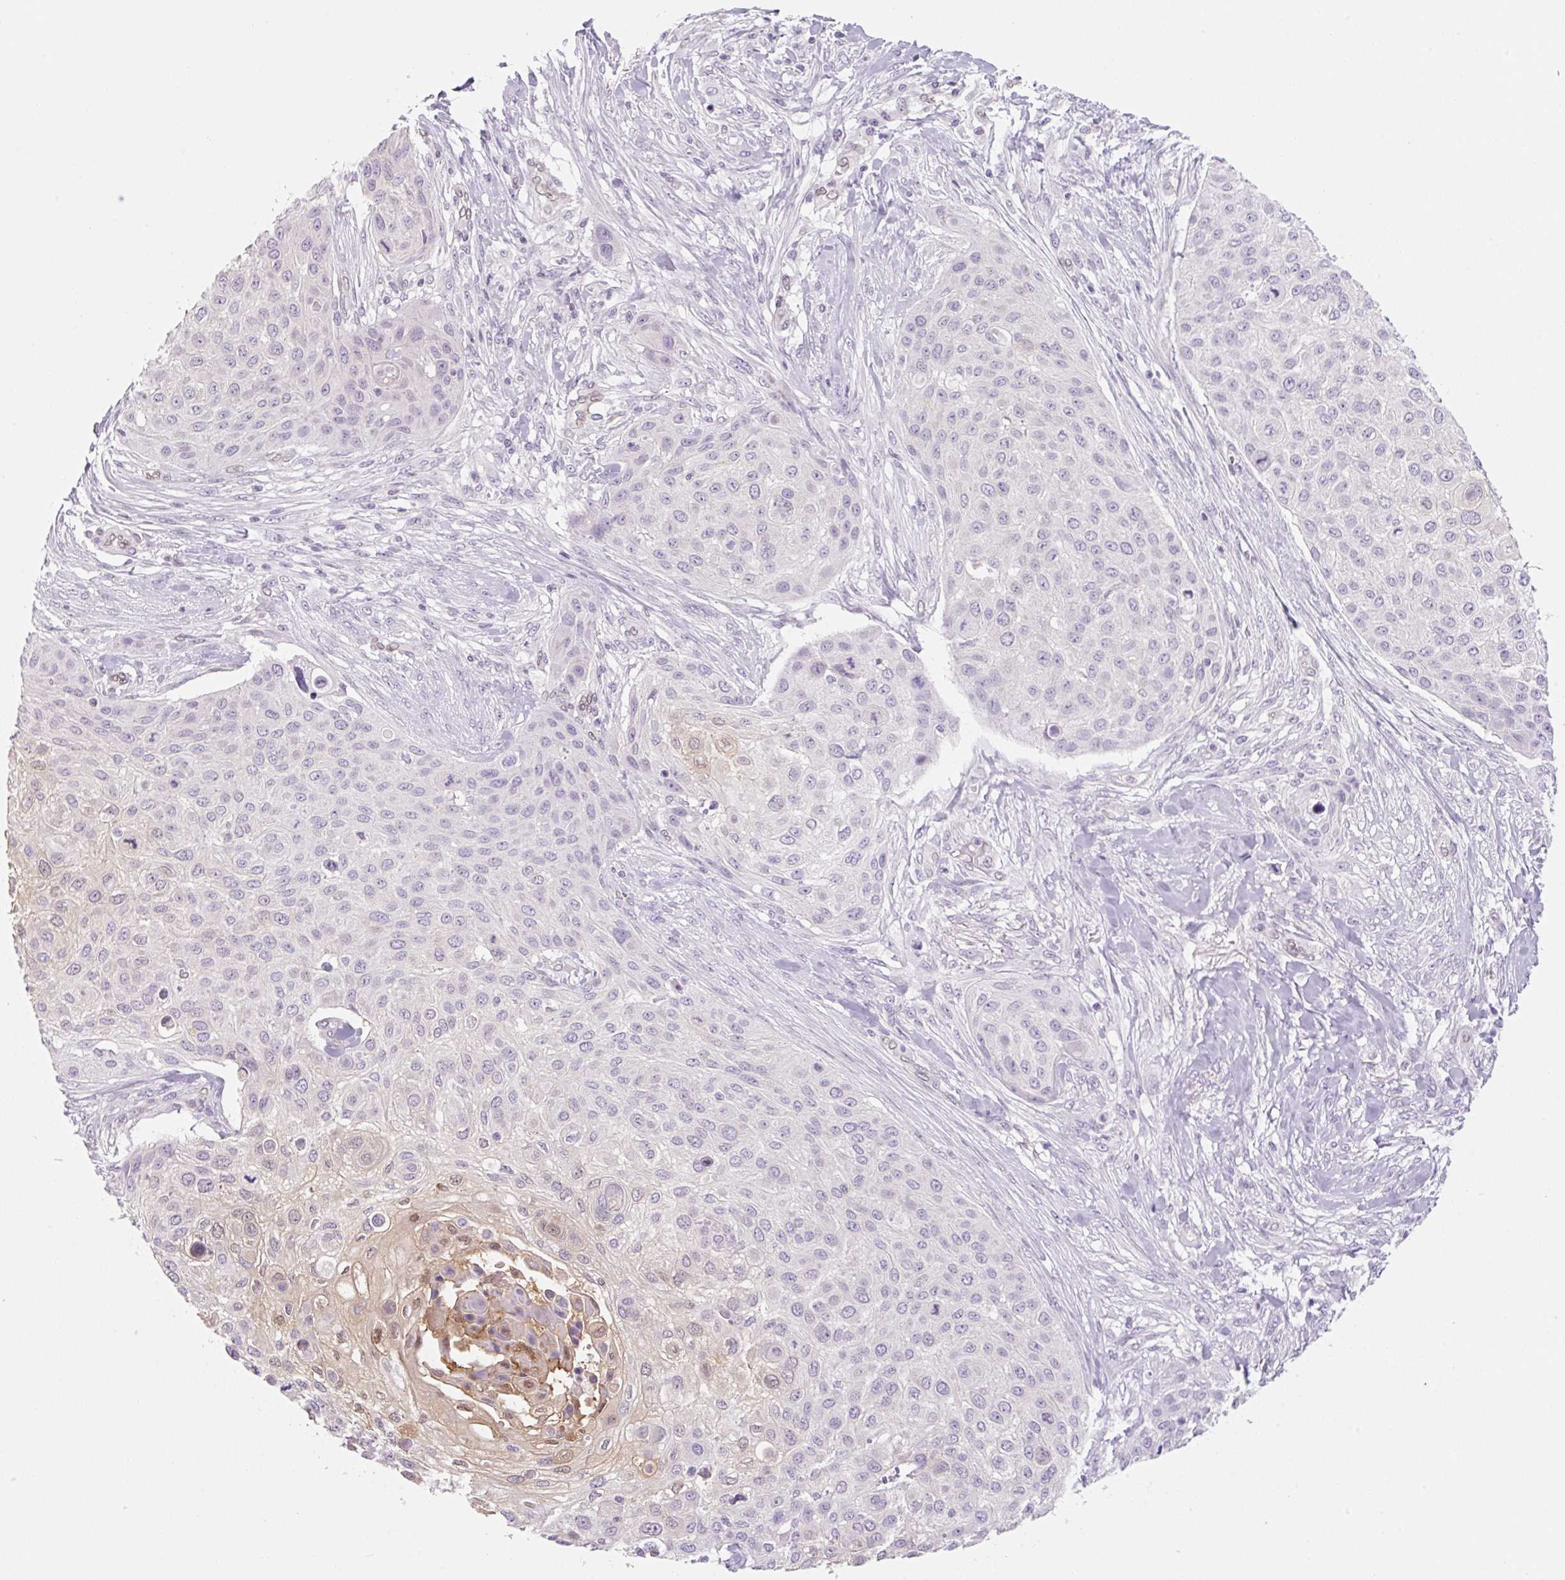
{"staining": {"intensity": "negative", "quantity": "none", "location": "none"}, "tissue": "skin cancer", "cell_type": "Tumor cells", "image_type": "cancer", "snomed": [{"axis": "morphology", "description": "Squamous cell carcinoma, NOS"}, {"axis": "topography", "description": "Skin"}], "caption": "Protein analysis of skin cancer (squamous cell carcinoma) reveals no significant expression in tumor cells.", "gene": "SYNE3", "patient": {"sex": "female", "age": 87}}